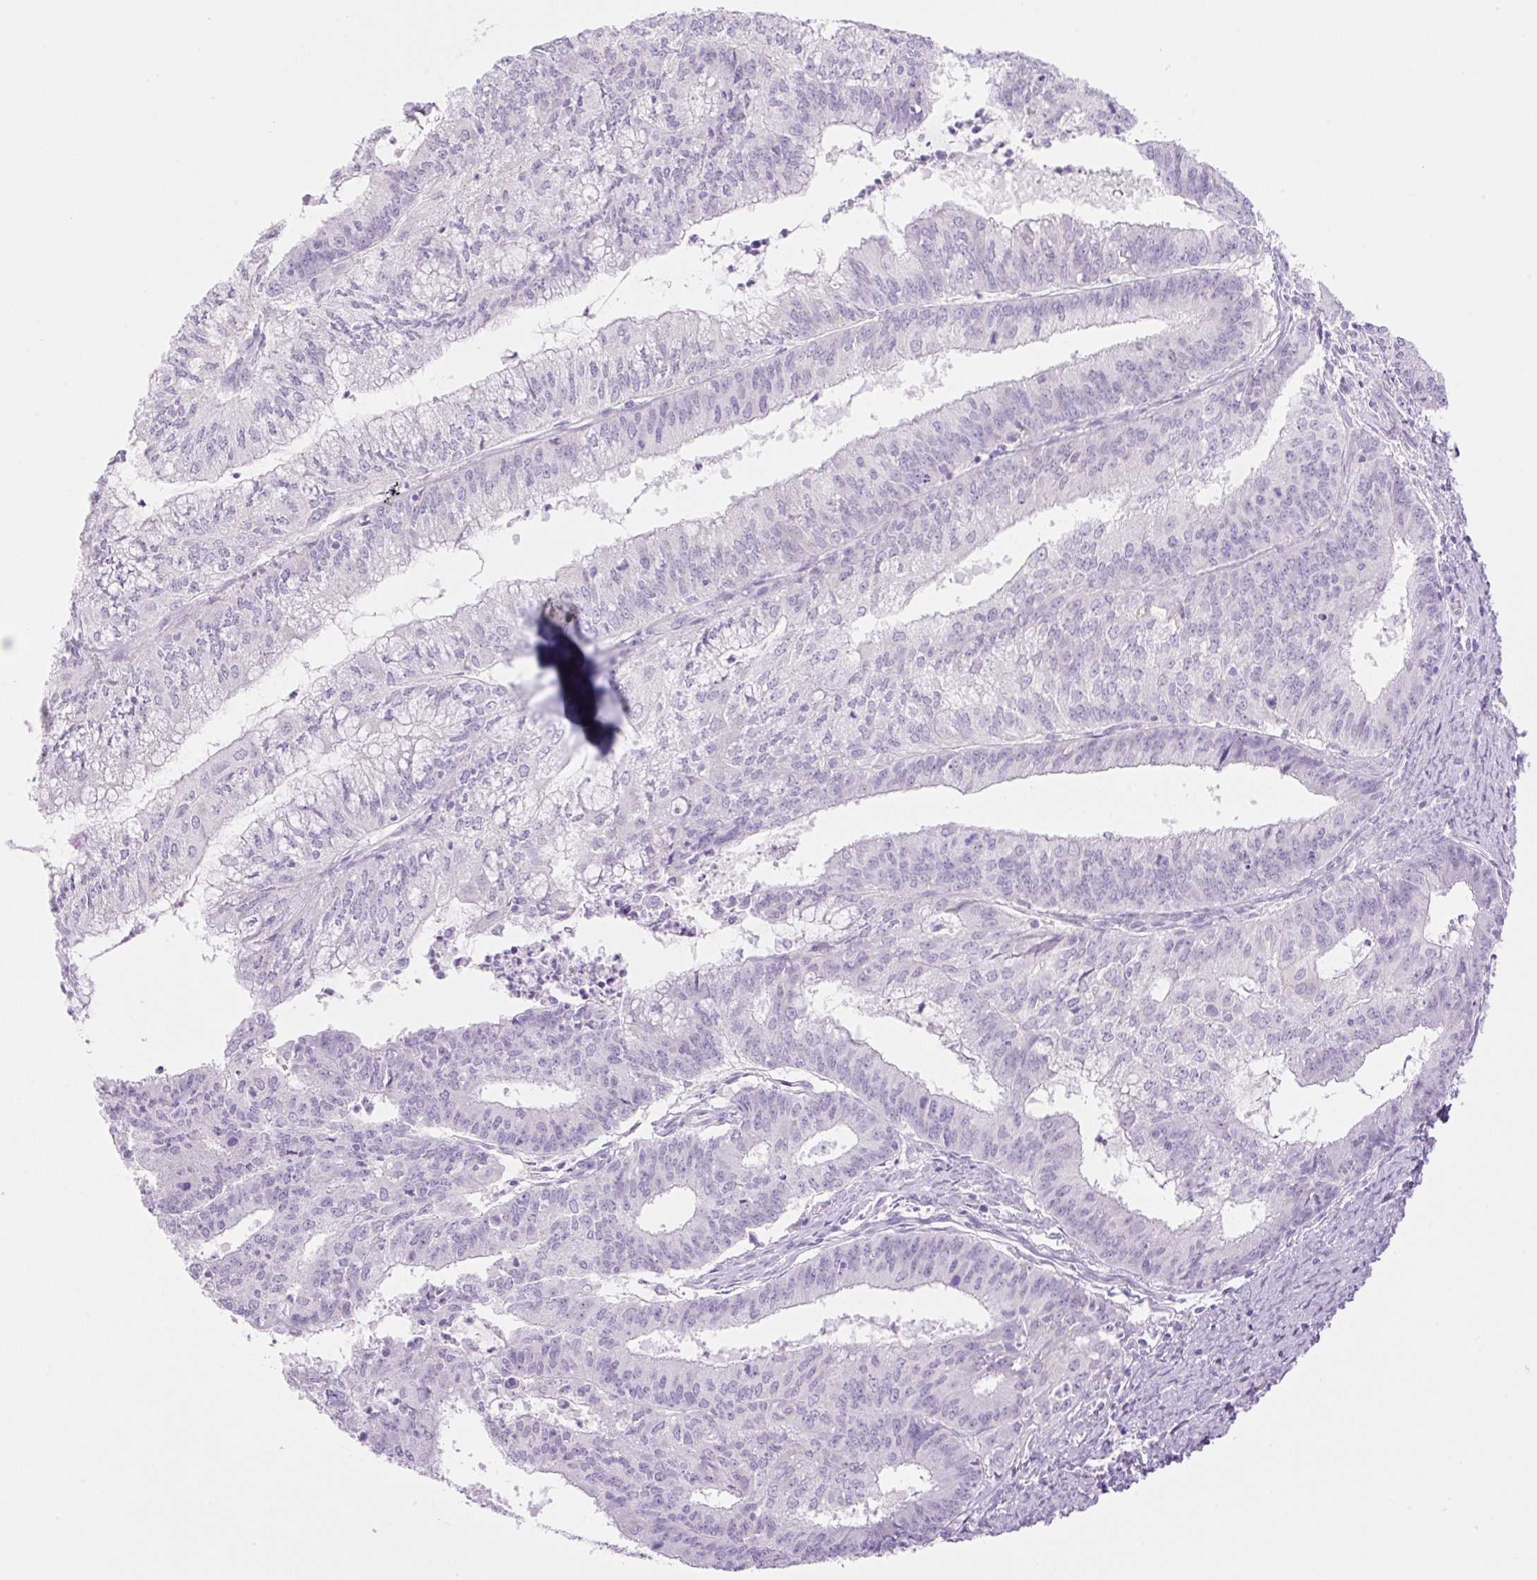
{"staining": {"intensity": "negative", "quantity": "none", "location": "none"}, "tissue": "endometrial cancer", "cell_type": "Tumor cells", "image_type": "cancer", "snomed": [{"axis": "morphology", "description": "Adenocarcinoma, NOS"}, {"axis": "topography", "description": "Endometrium"}], "caption": "A high-resolution micrograph shows immunohistochemistry (IHC) staining of adenocarcinoma (endometrial), which shows no significant staining in tumor cells.", "gene": "PALM3", "patient": {"sex": "female", "age": 61}}